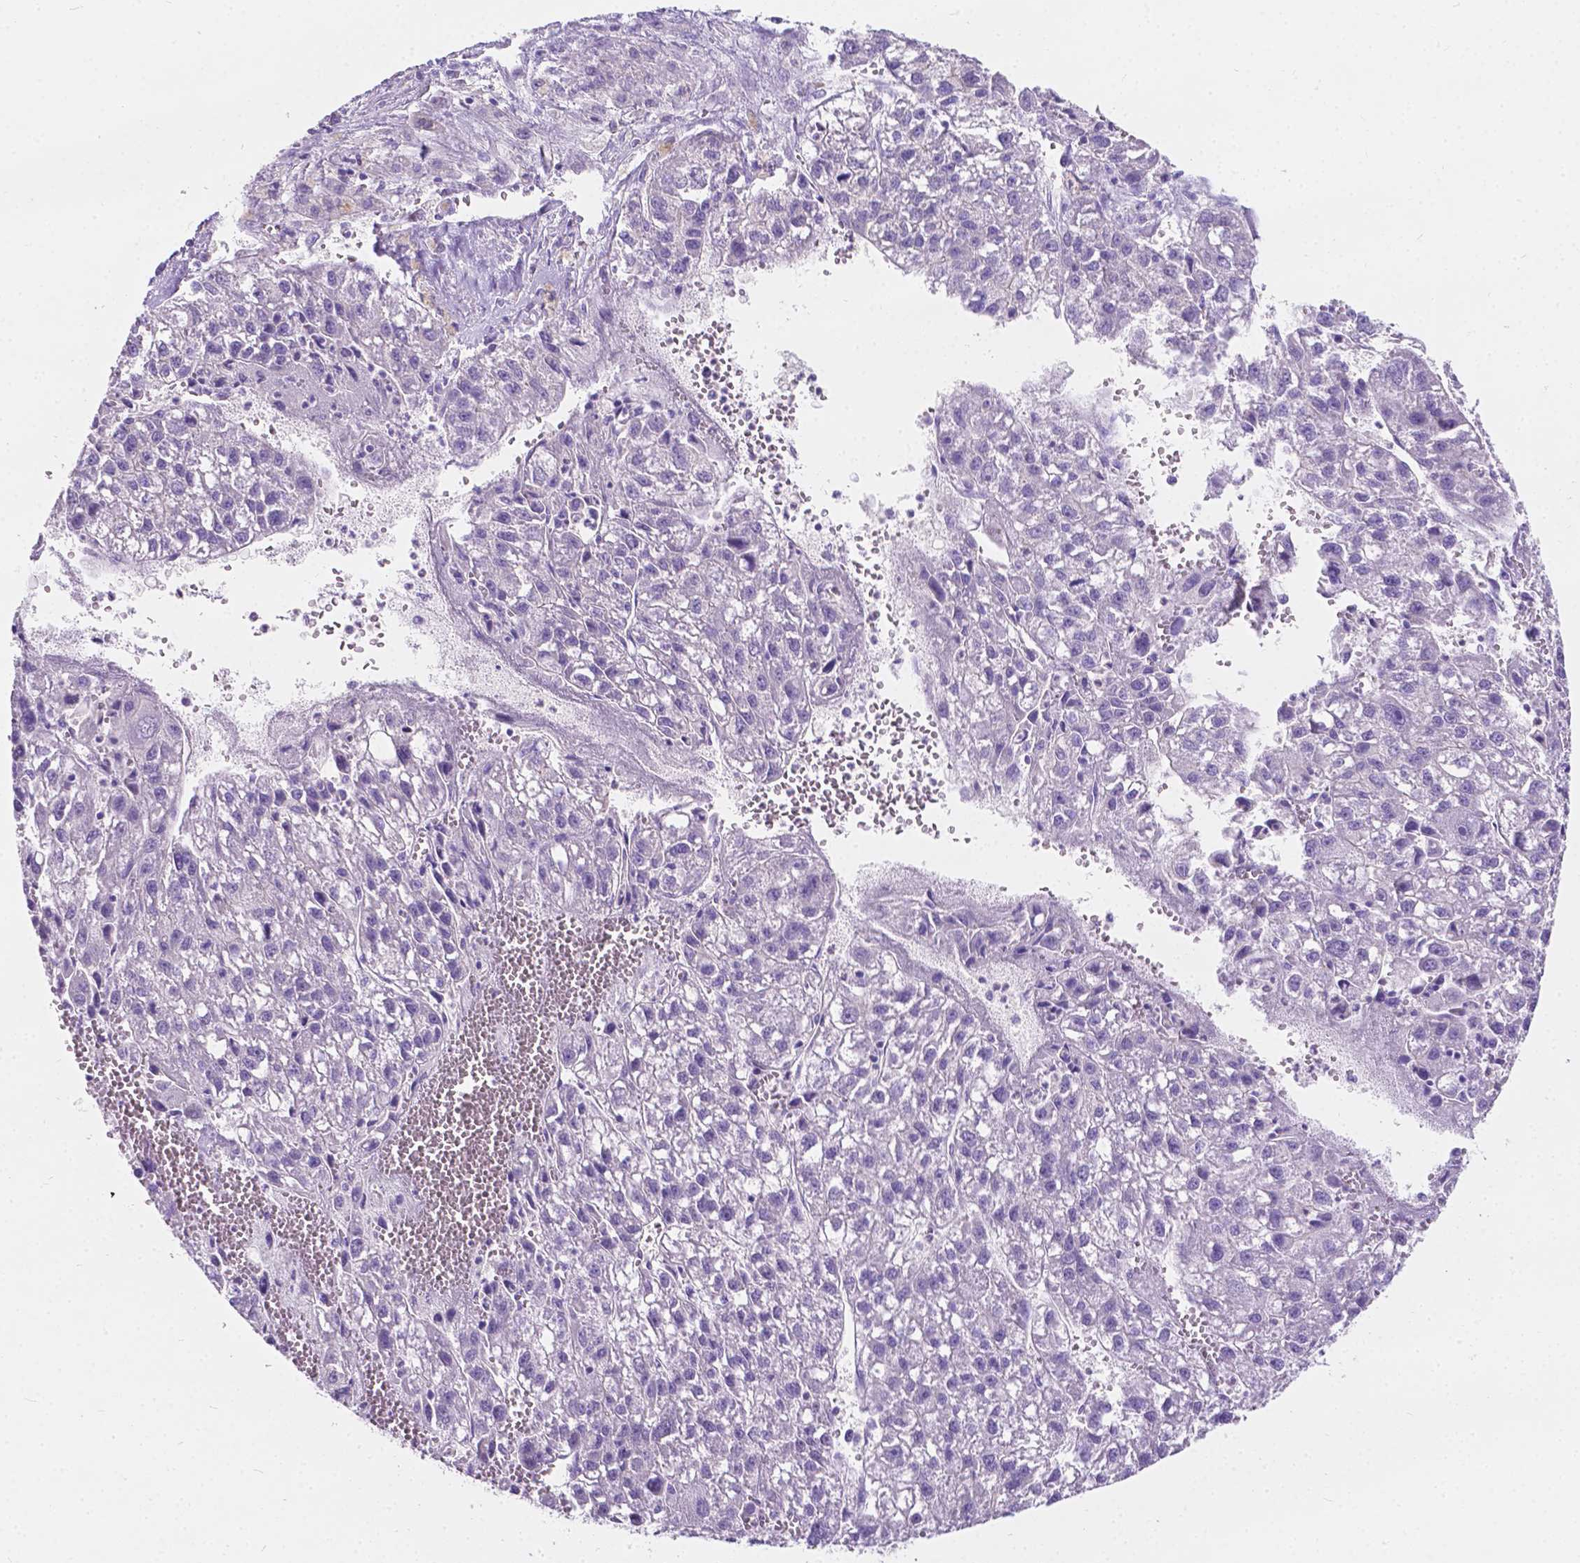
{"staining": {"intensity": "negative", "quantity": "none", "location": "none"}, "tissue": "liver cancer", "cell_type": "Tumor cells", "image_type": "cancer", "snomed": [{"axis": "morphology", "description": "Carcinoma, Hepatocellular, NOS"}, {"axis": "topography", "description": "Liver"}], "caption": "IHC image of human liver cancer (hepatocellular carcinoma) stained for a protein (brown), which displays no staining in tumor cells.", "gene": "GNAO1", "patient": {"sex": "female", "age": 70}}